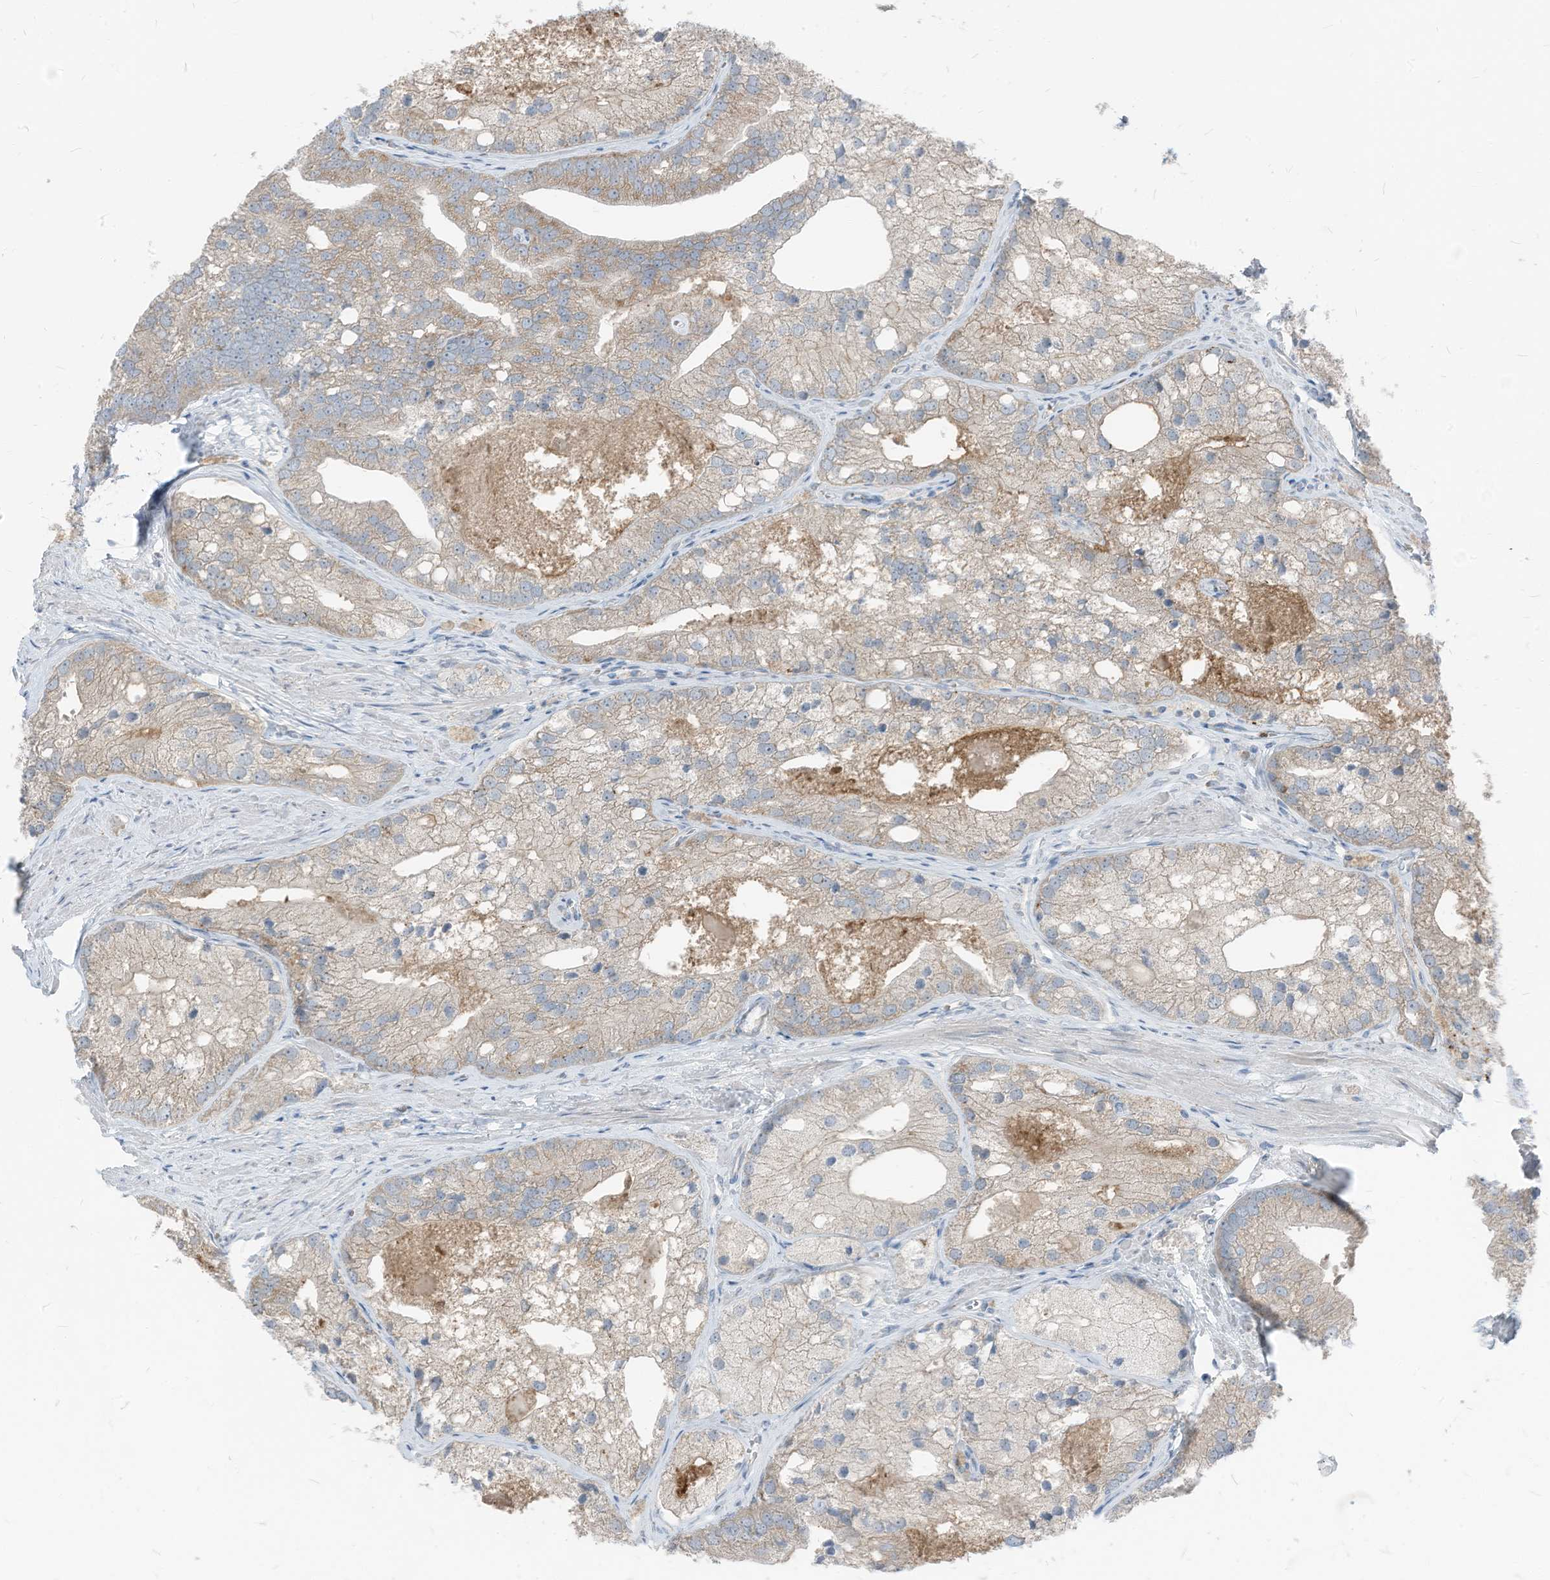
{"staining": {"intensity": "weak", "quantity": "25%-75%", "location": "cytoplasmic/membranous"}, "tissue": "prostate cancer", "cell_type": "Tumor cells", "image_type": "cancer", "snomed": [{"axis": "morphology", "description": "Adenocarcinoma, Low grade"}, {"axis": "topography", "description": "Prostate"}], "caption": "Prostate cancer (adenocarcinoma (low-grade)) stained with a brown dye reveals weak cytoplasmic/membranous positive positivity in about 25%-75% of tumor cells.", "gene": "CHMP2B", "patient": {"sex": "male", "age": 69}}